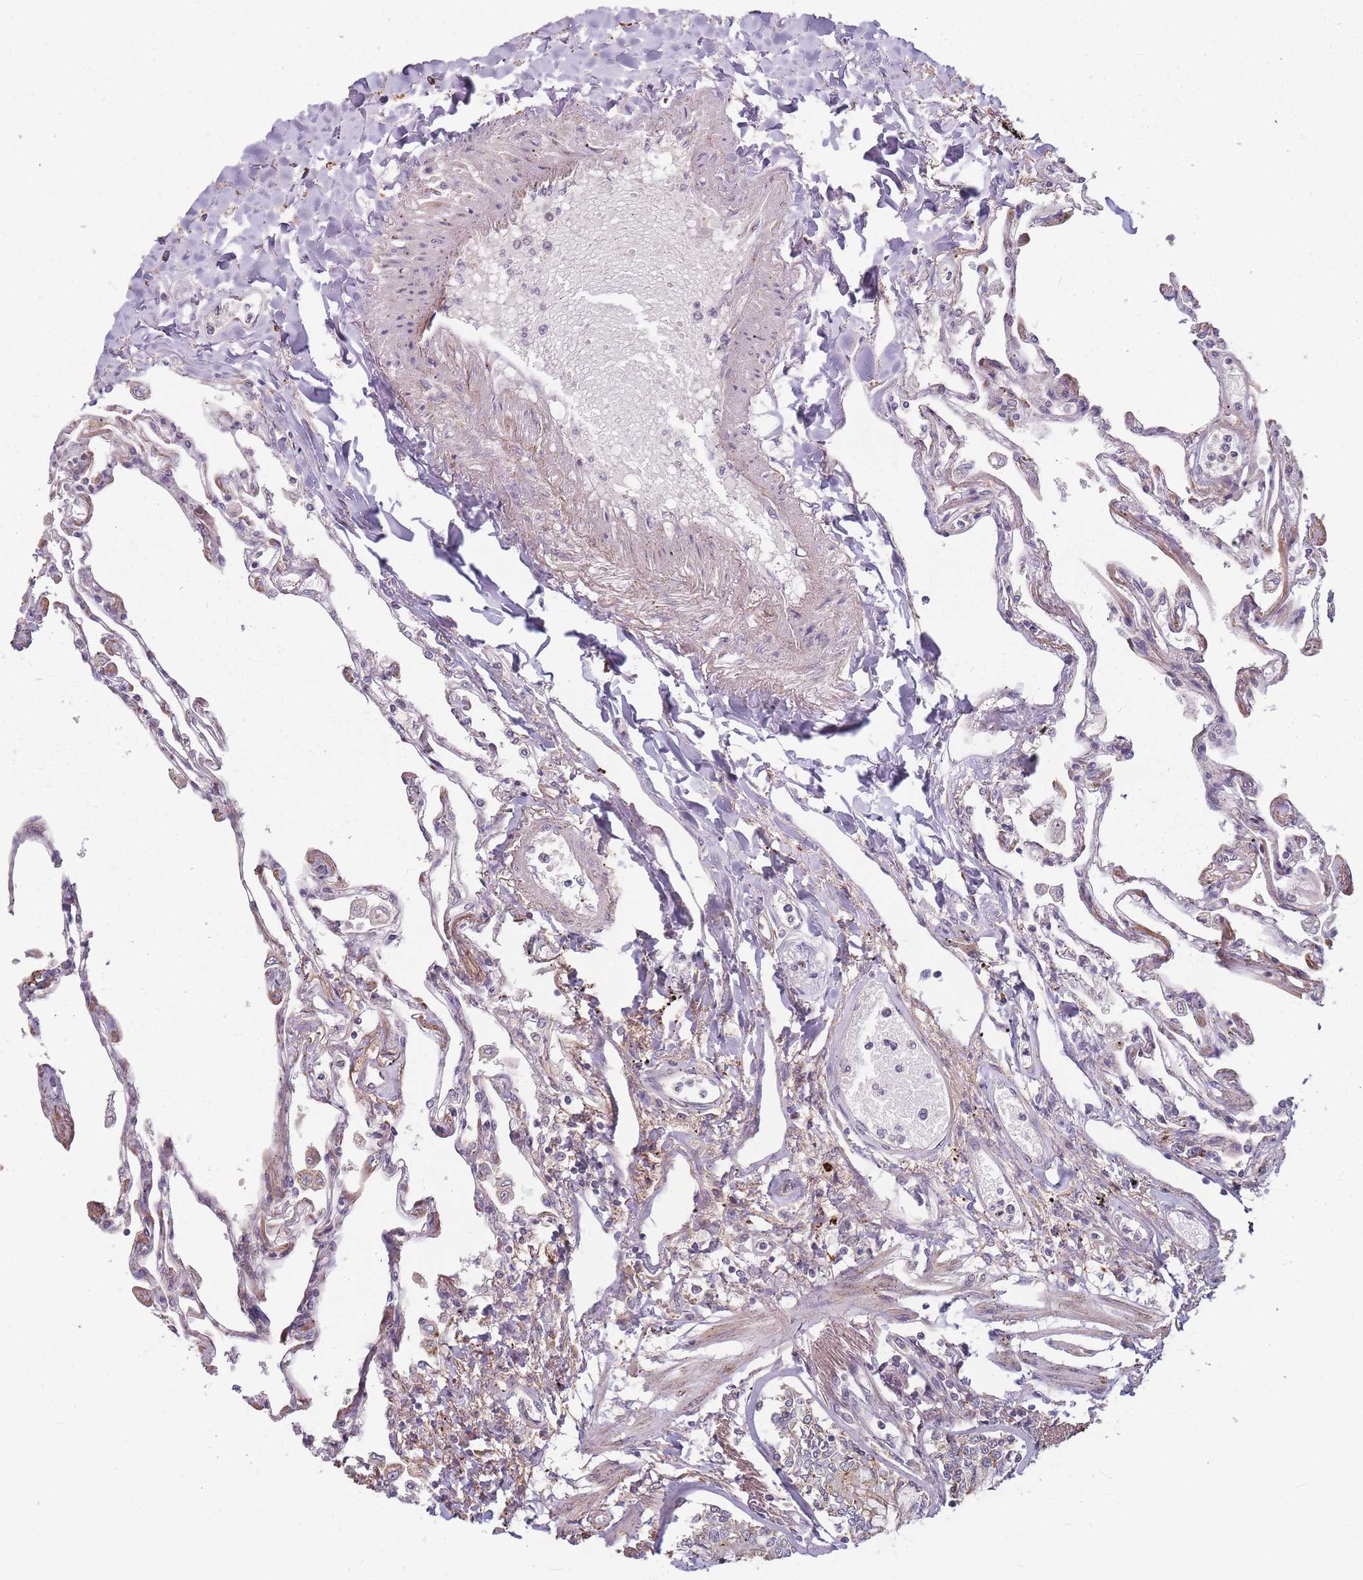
{"staining": {"intensity": "negative", "quantity": "none", "location": "none"}, "tissue": "lung", "cell_type": "Alveolar cells", "image_type": "normal", "snomed": [{"axis": "morphology", "description": "Normal tissue, NOS"}, {"axis": "topography", "description": "Lung"}], "caption": "Immunohistochemistry micrograph of normal lung: human lung stained with DAB (3,3'-diaminobenzidine) displays no significant protein positivity in alveolar cells. (DAB (3,3'-diaminobenzidine) immunohistochemistry (IHC) visualized using brightfield microscopy, high magnification).", "gene": "ATG5", "patient": {"sex": "female", "age": 67}}